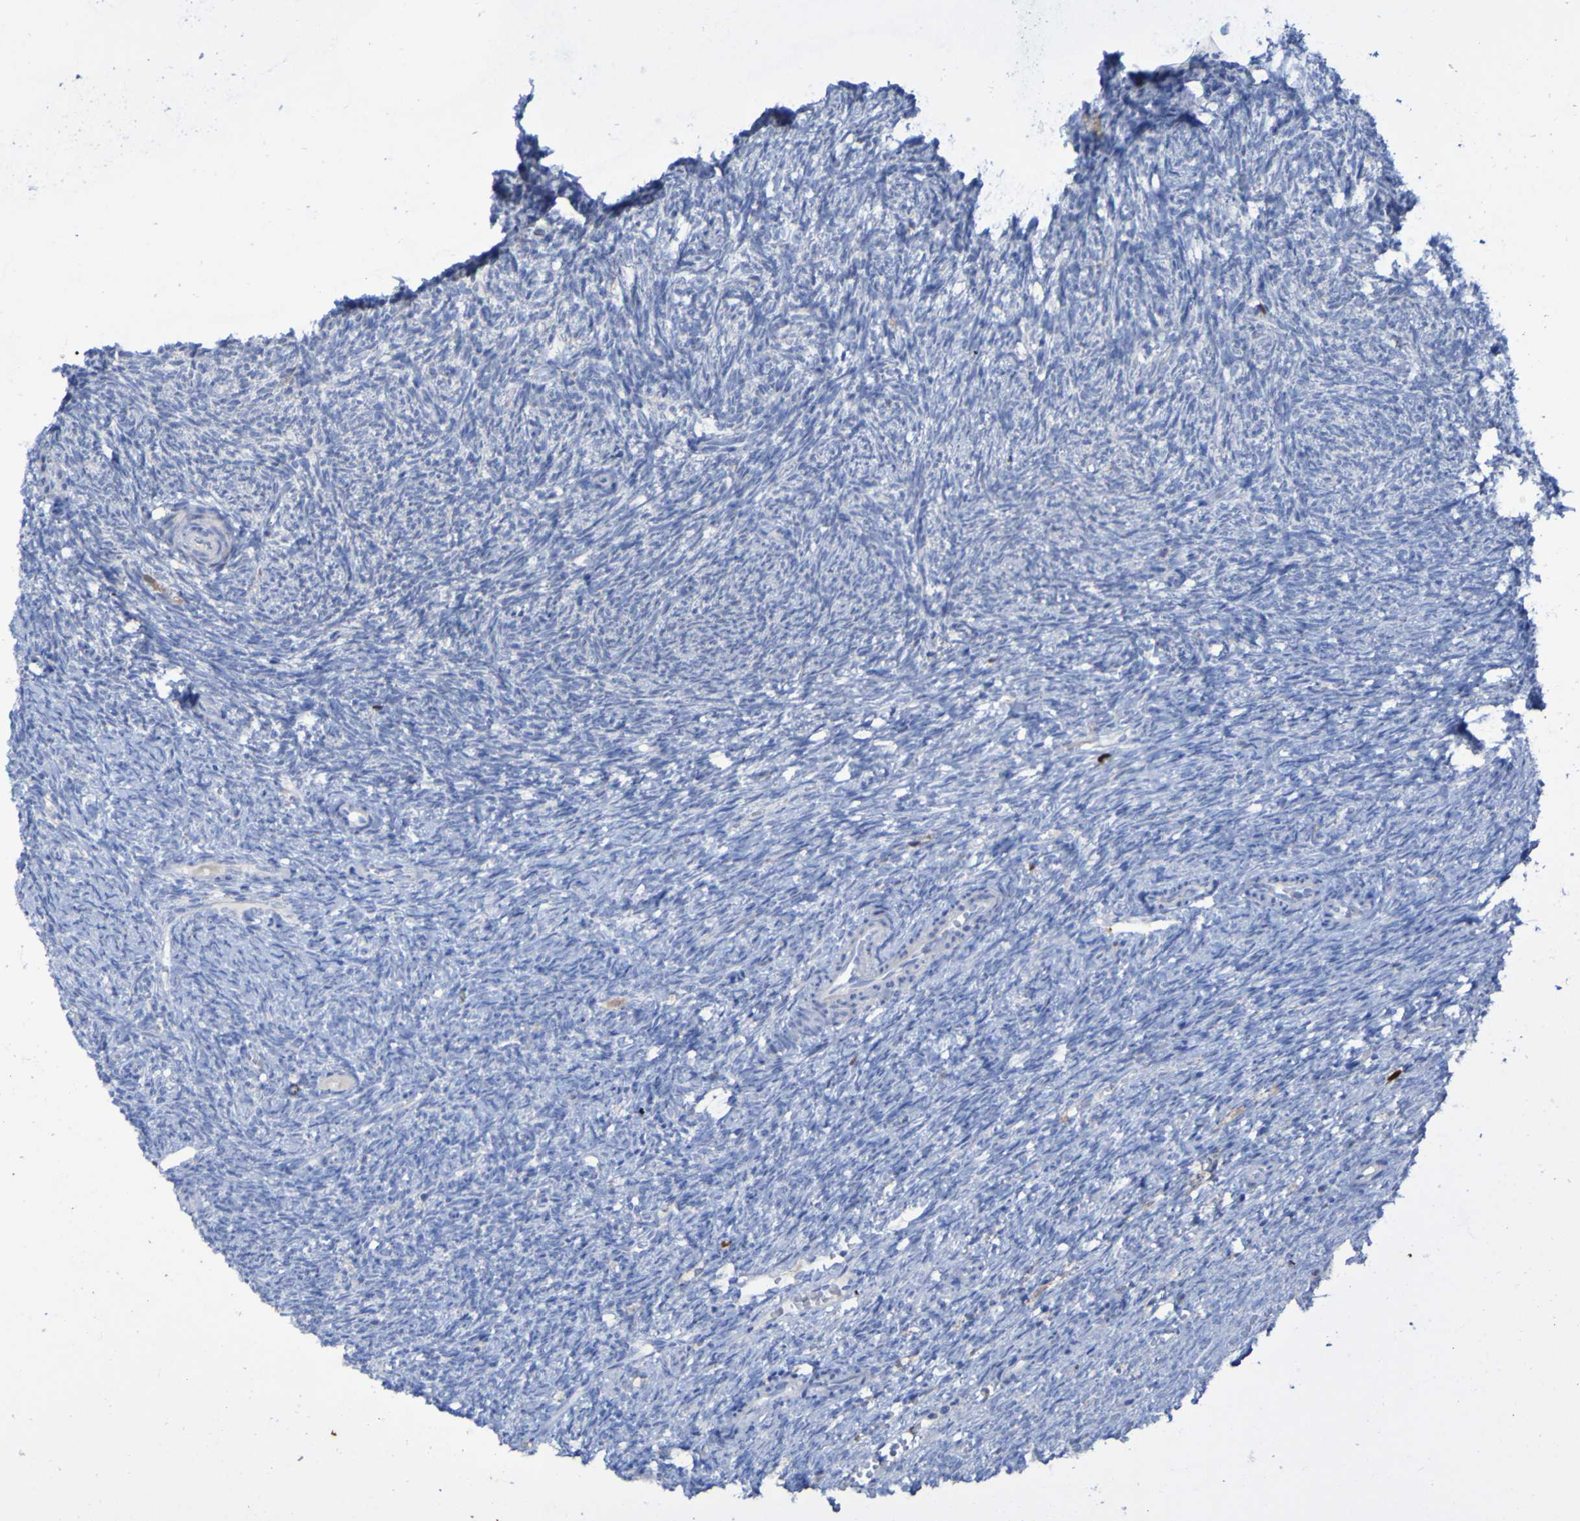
{"staining": {"intensity": "negative", "quantity": "none", "location": "none"}, "tissue": "ovary", "cell_type": "Ovarian stroma cells", "image_type": "normal", "snomed": [{"axis": "morphology", "description": "Normal tissue, NOS"}, {"axis": "topography", "description": "Ovary"}], "caption": "Ovarian stroma cells show no significant protein expression in normal ovary.", "gene": "MPPE1", "patient": {"sex": "female", "age": 41}}